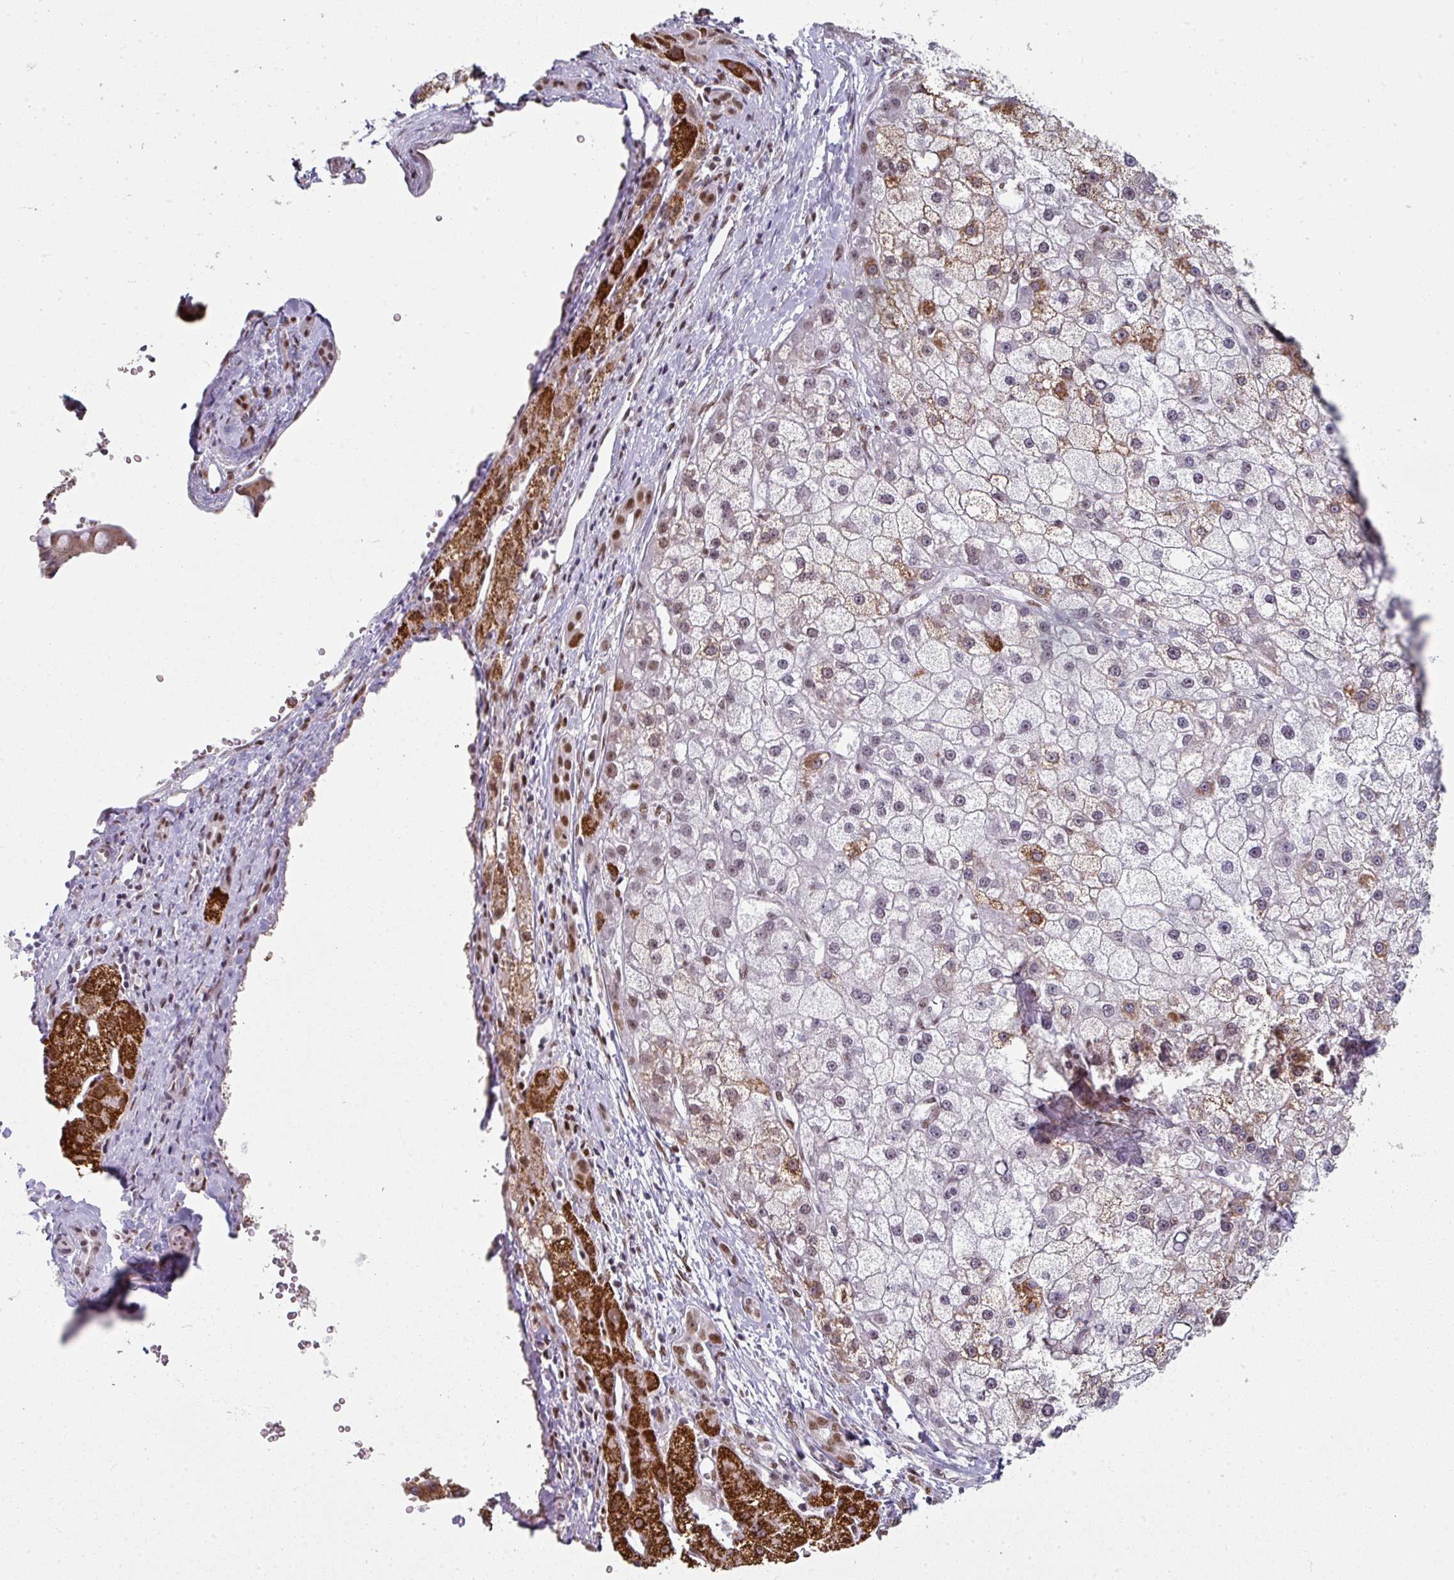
{"staining": {"intensity": "strong", "quantity": "25%-75%", "location": "cytoplasmic/membranous,nuclear"}, "tissue": "liver cancer", "cell_type": "Tumor cells", "image_type": "cancer", "snomed": [{"axis": "morphology", "description": "Carcinoma, Hepatocellular, NOS"}, {"axis": "topography", "description": "Liver"}], "caption": "Immunohistochemical staining of hepatocellular carcinoma (liver) exhibits high levels of strong cytoplasmic/membranous and nuclear protein staining in about 25%-75% of tumor cells.", "gene": "RAD50", "patient": {"sex": "male", "age": 67}}